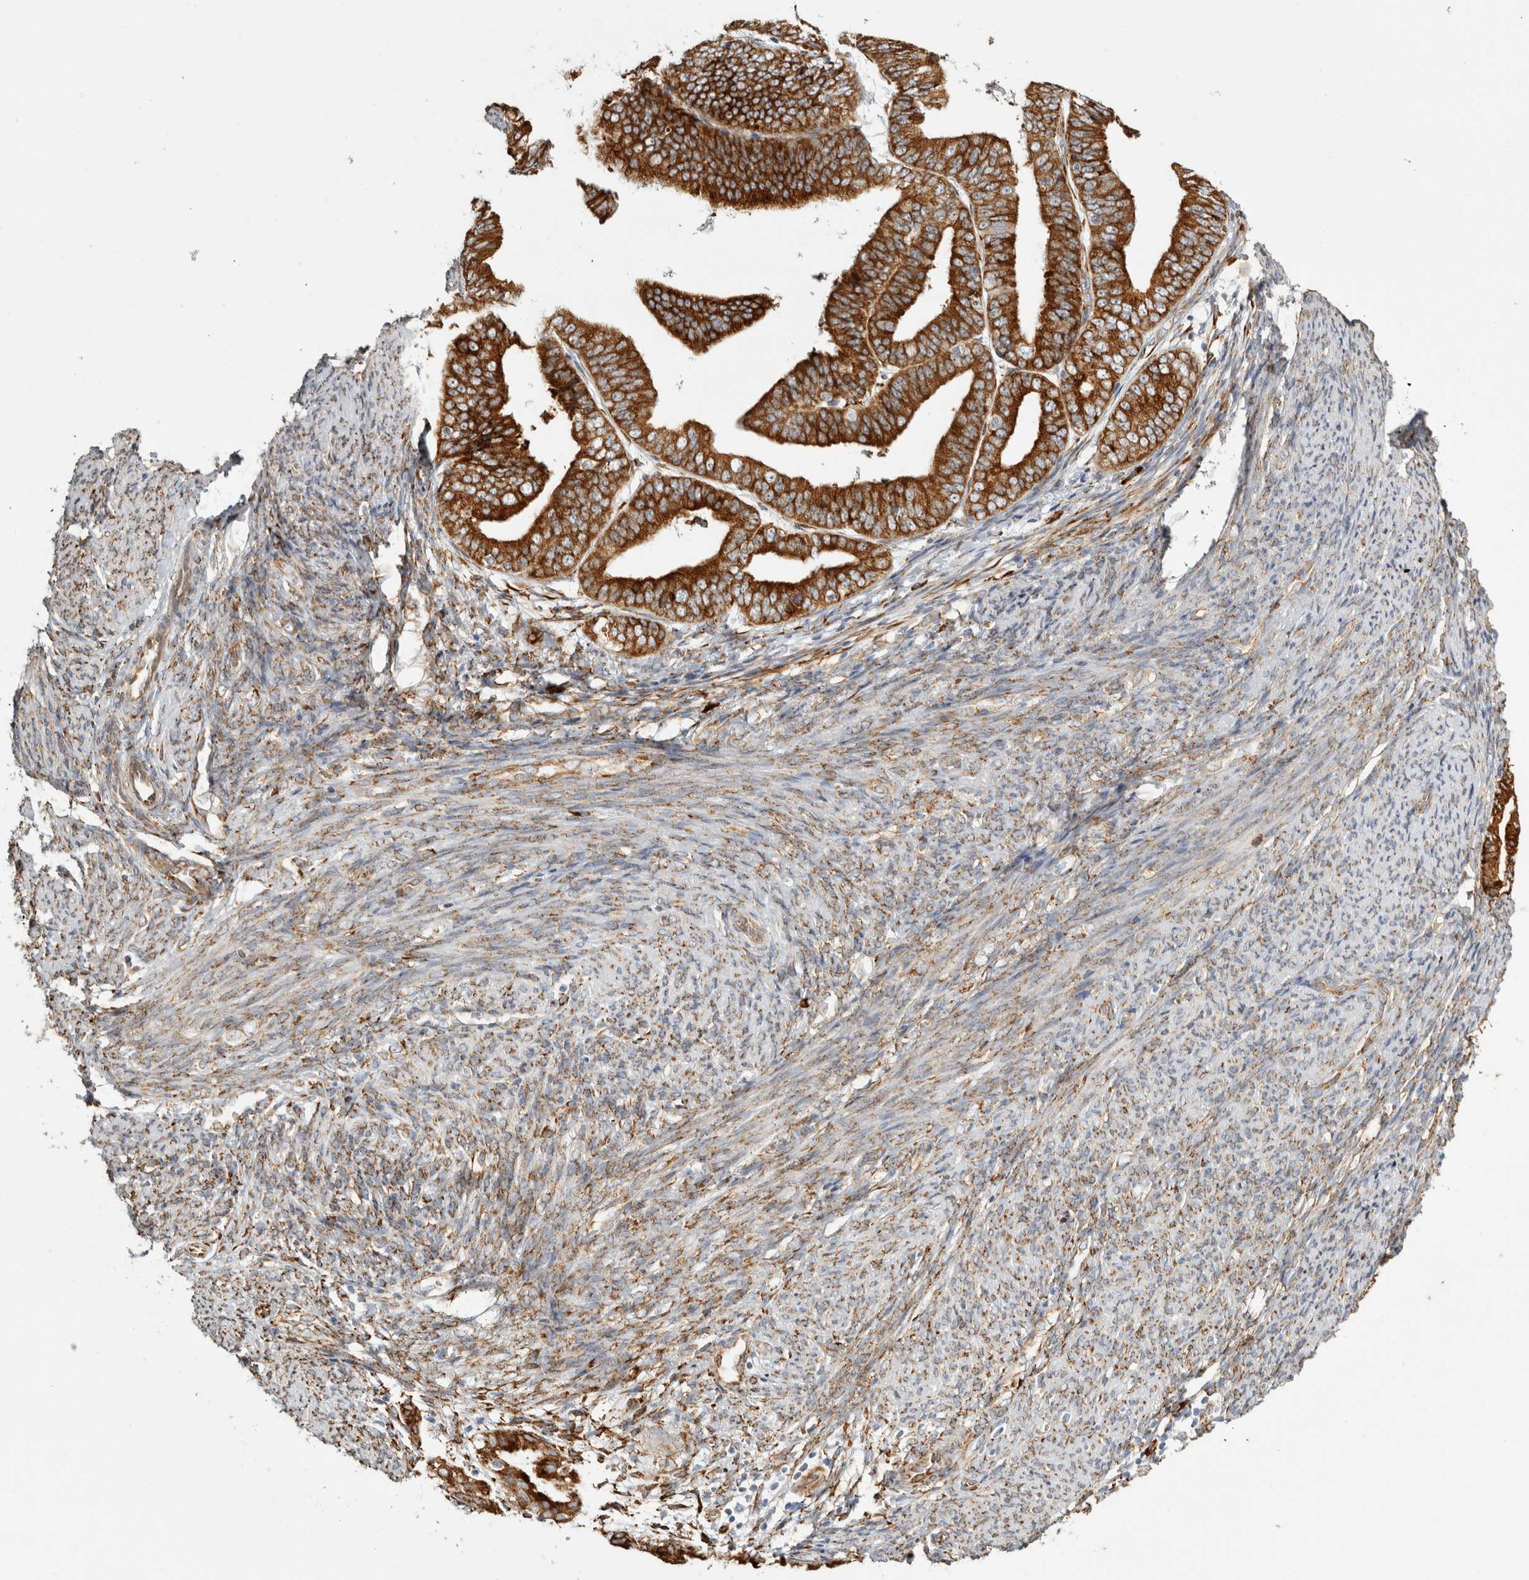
{"staining": {"intensity": "strong", "quantity": ">75%", "location": "cytoplasmic/membranous"}, "tissue": "endometrial cancer", "cell_type": "Tumor cells", "image_type": "cancer", "snomed": [{"axis": "morphology", "description": "Adenocarcinoma, NOS"}, {"axis": "topography", "description": "Endometrium"}], "caption": "The image displays staining of endometrial adenocarcinoma, revealing strong cytoplasmic/membranous protein positivity (brown color) within tumor cells.", "gene": "OSTN", "patient": {"sex": "female", "age": 63}}